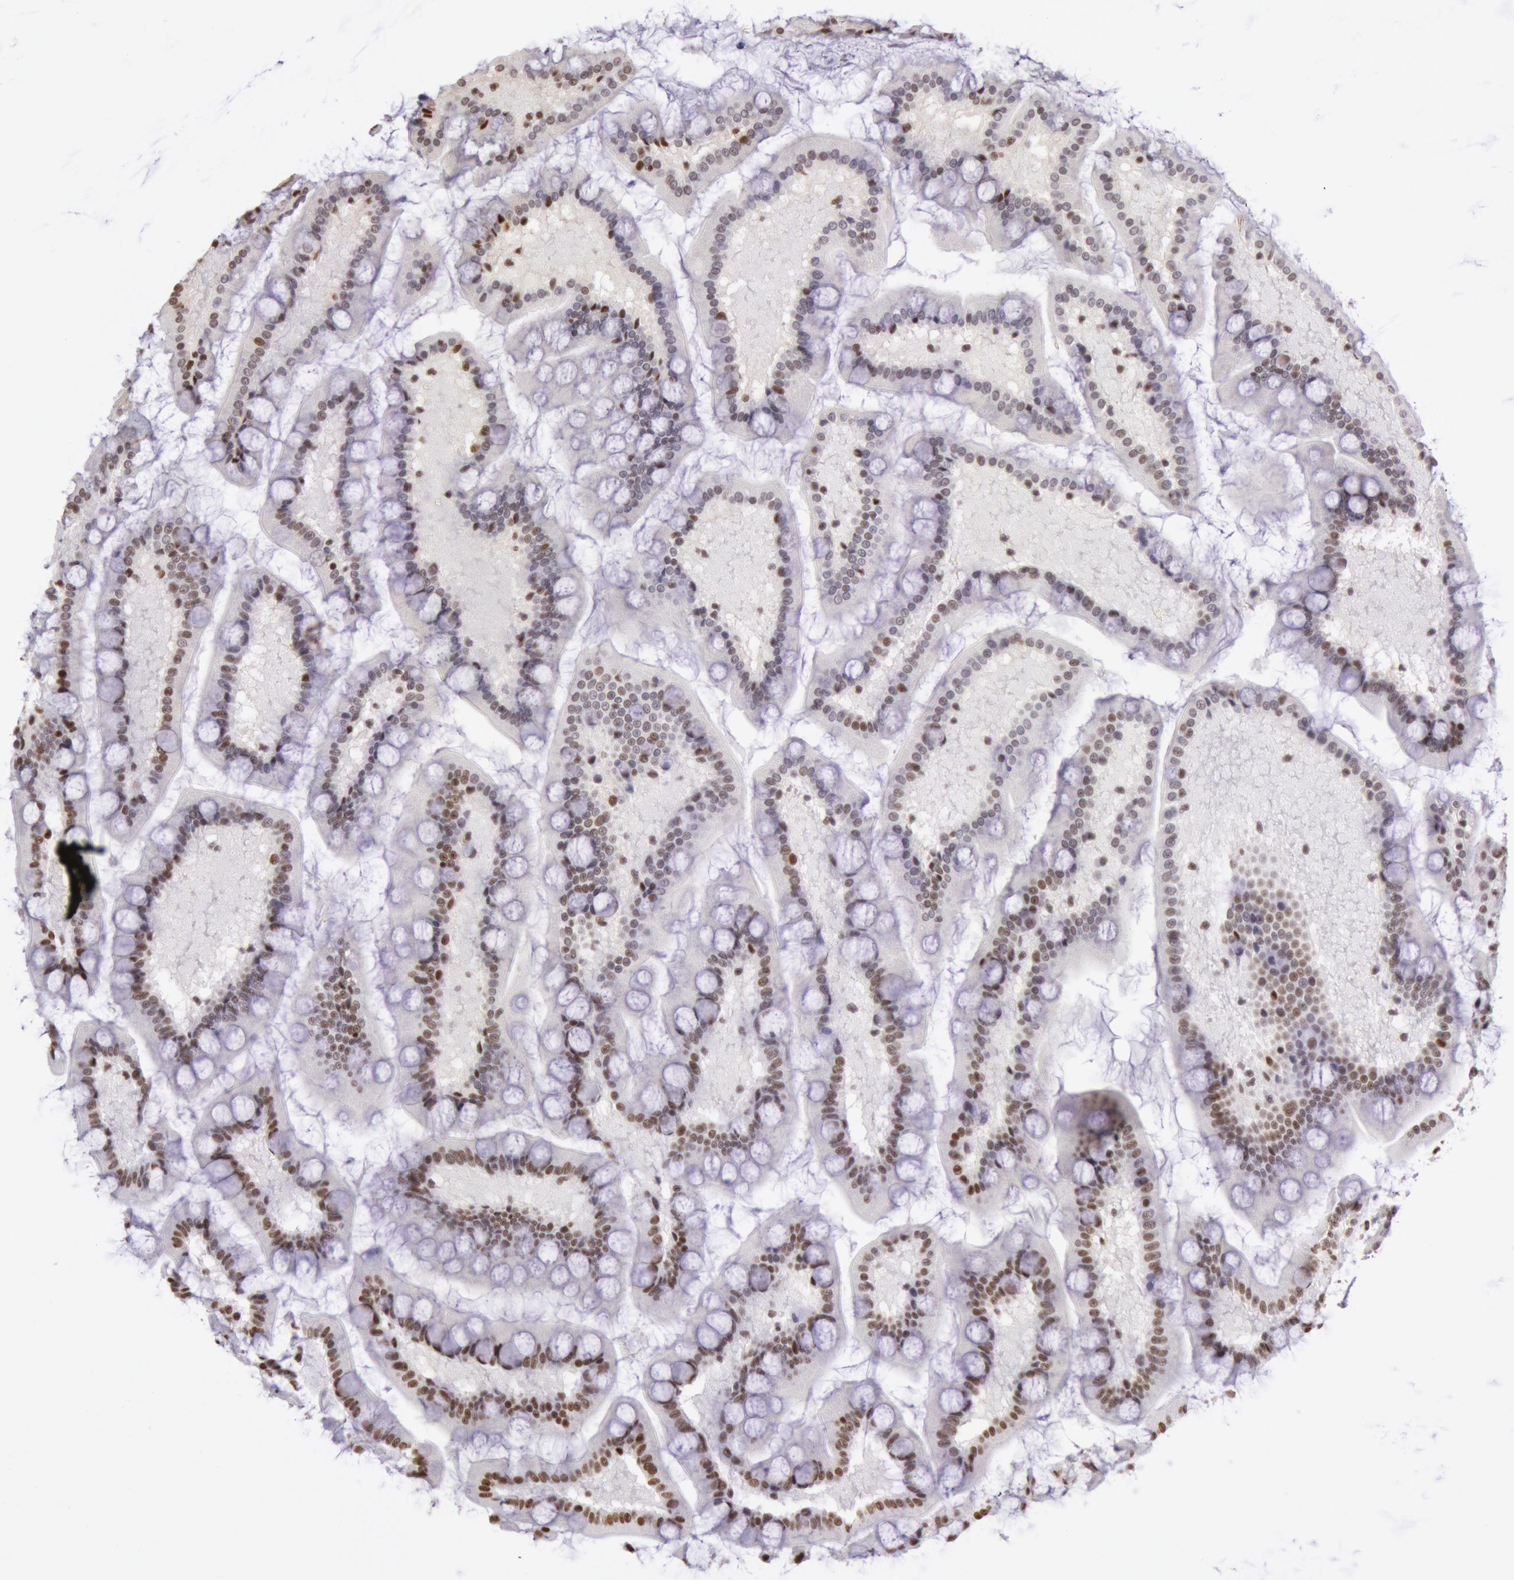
{"staining": {"intensity": "moderate", "quantity": "25%-75%", "location": "nuclear"}, "tissue": "small intestine", "cell_type": "Glandular cells", "image_type": "normal", "snomed": [{"axis": "morphology", "description": "Normal tissue, NOS"}, {"axis": "topography", "description": "Small intestine"}], "caption": "Protein staining by immunohistochemistry exhibits moderate nuclear staining in approximately 25%-75% of glandular cells in normal small intestine.", "gene": "HNRNPH1", "patient": {"sex": "male", "age": 41}}